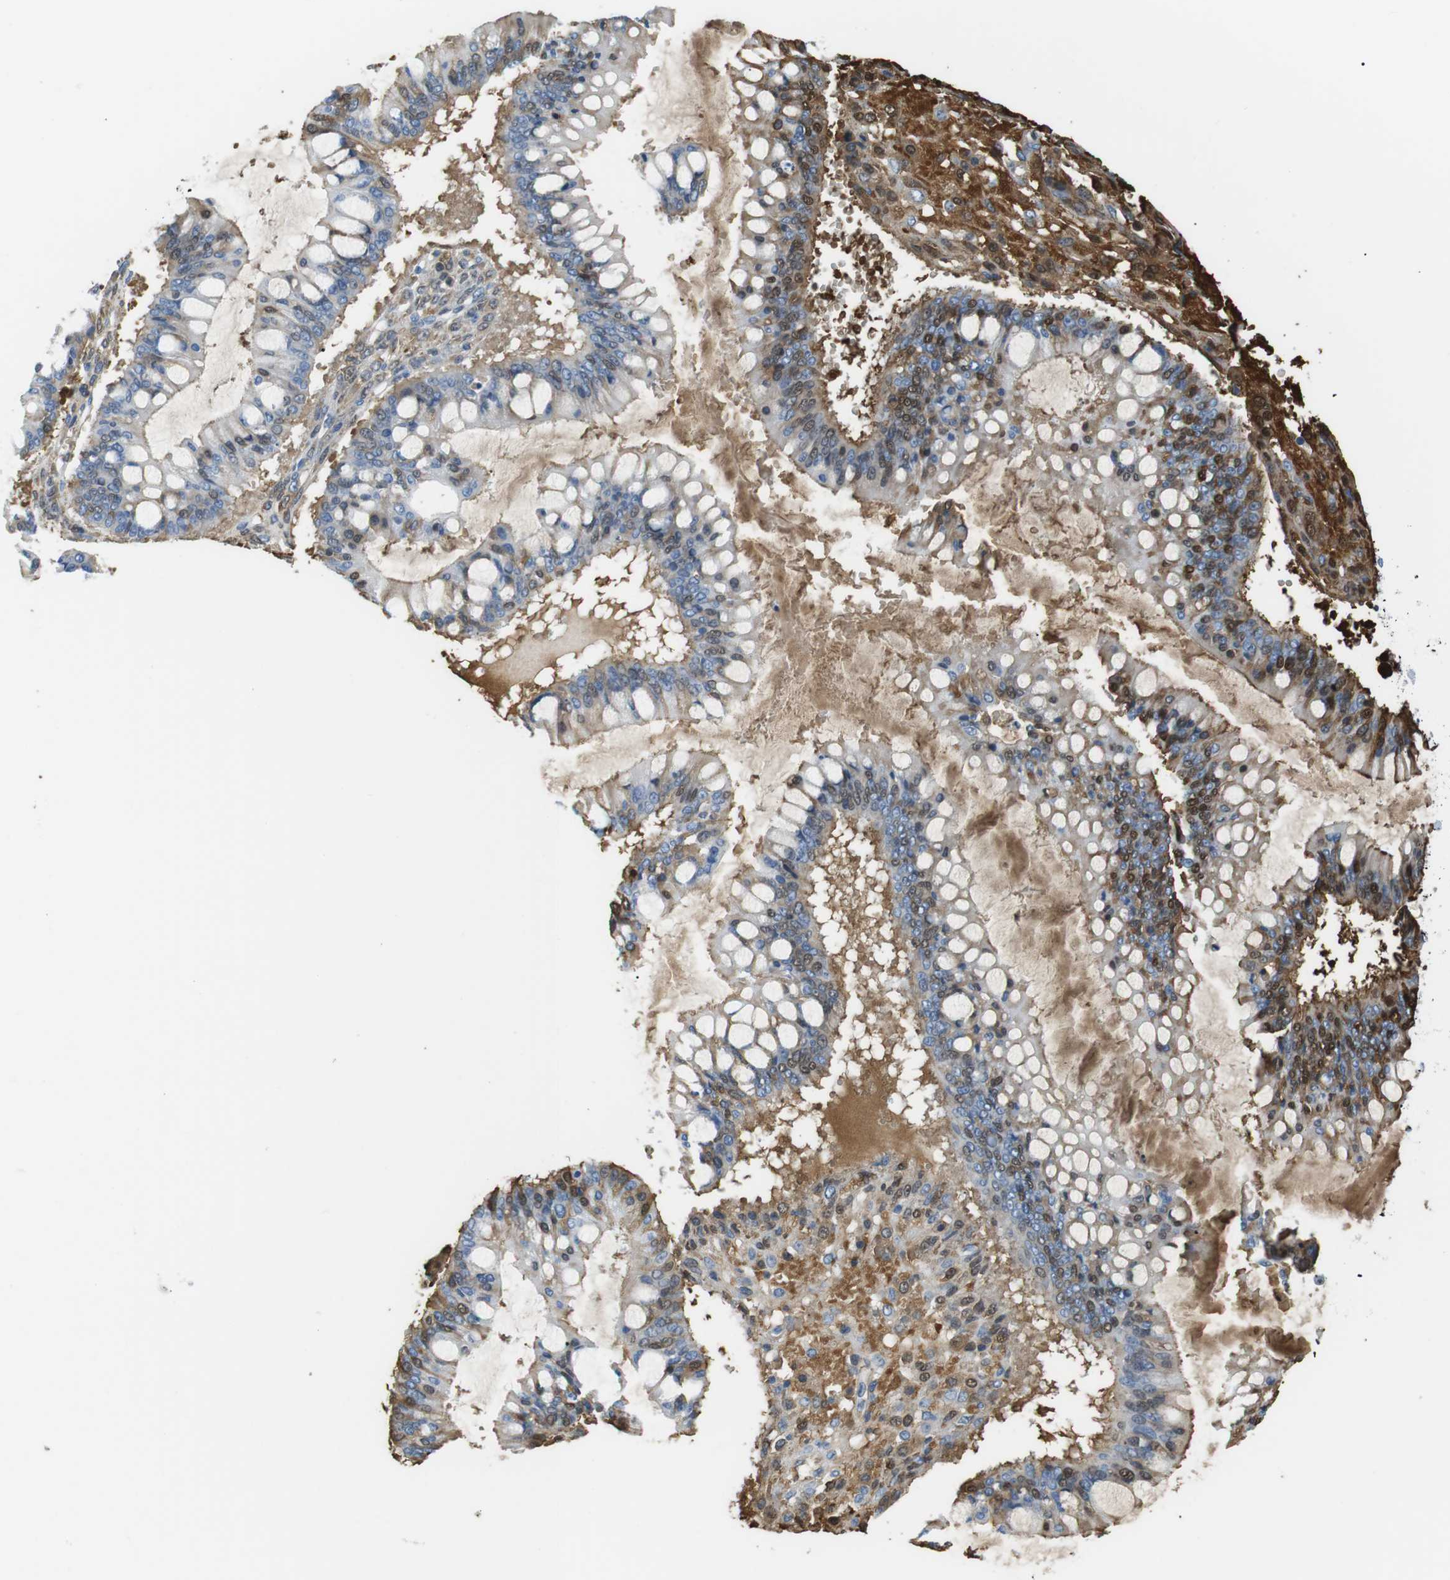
{"staining": {"intensity": "moderate", "quantity": "25%-75%", "location": "cytoplasmic/membranous,nuclear"}, "tissue": "ovarian cancer", "cell_type": "Tumor cells", "image_type": "cancer", "snomed": [{"axis": "morphology", "description": "Cystadenocarcinoma, mucinous, NOS"}, {"axis": "topography", "description": "Ovary"}], "caption": "Brown immunohistochemical staining in ovarian cancer demonstrates moderate cytoplasmic/membranous and nuclear expression in approximately 25%-75% of tumor cells.", "gene": "ADCY10", "patient": {"sex": "female", "age": 73}}